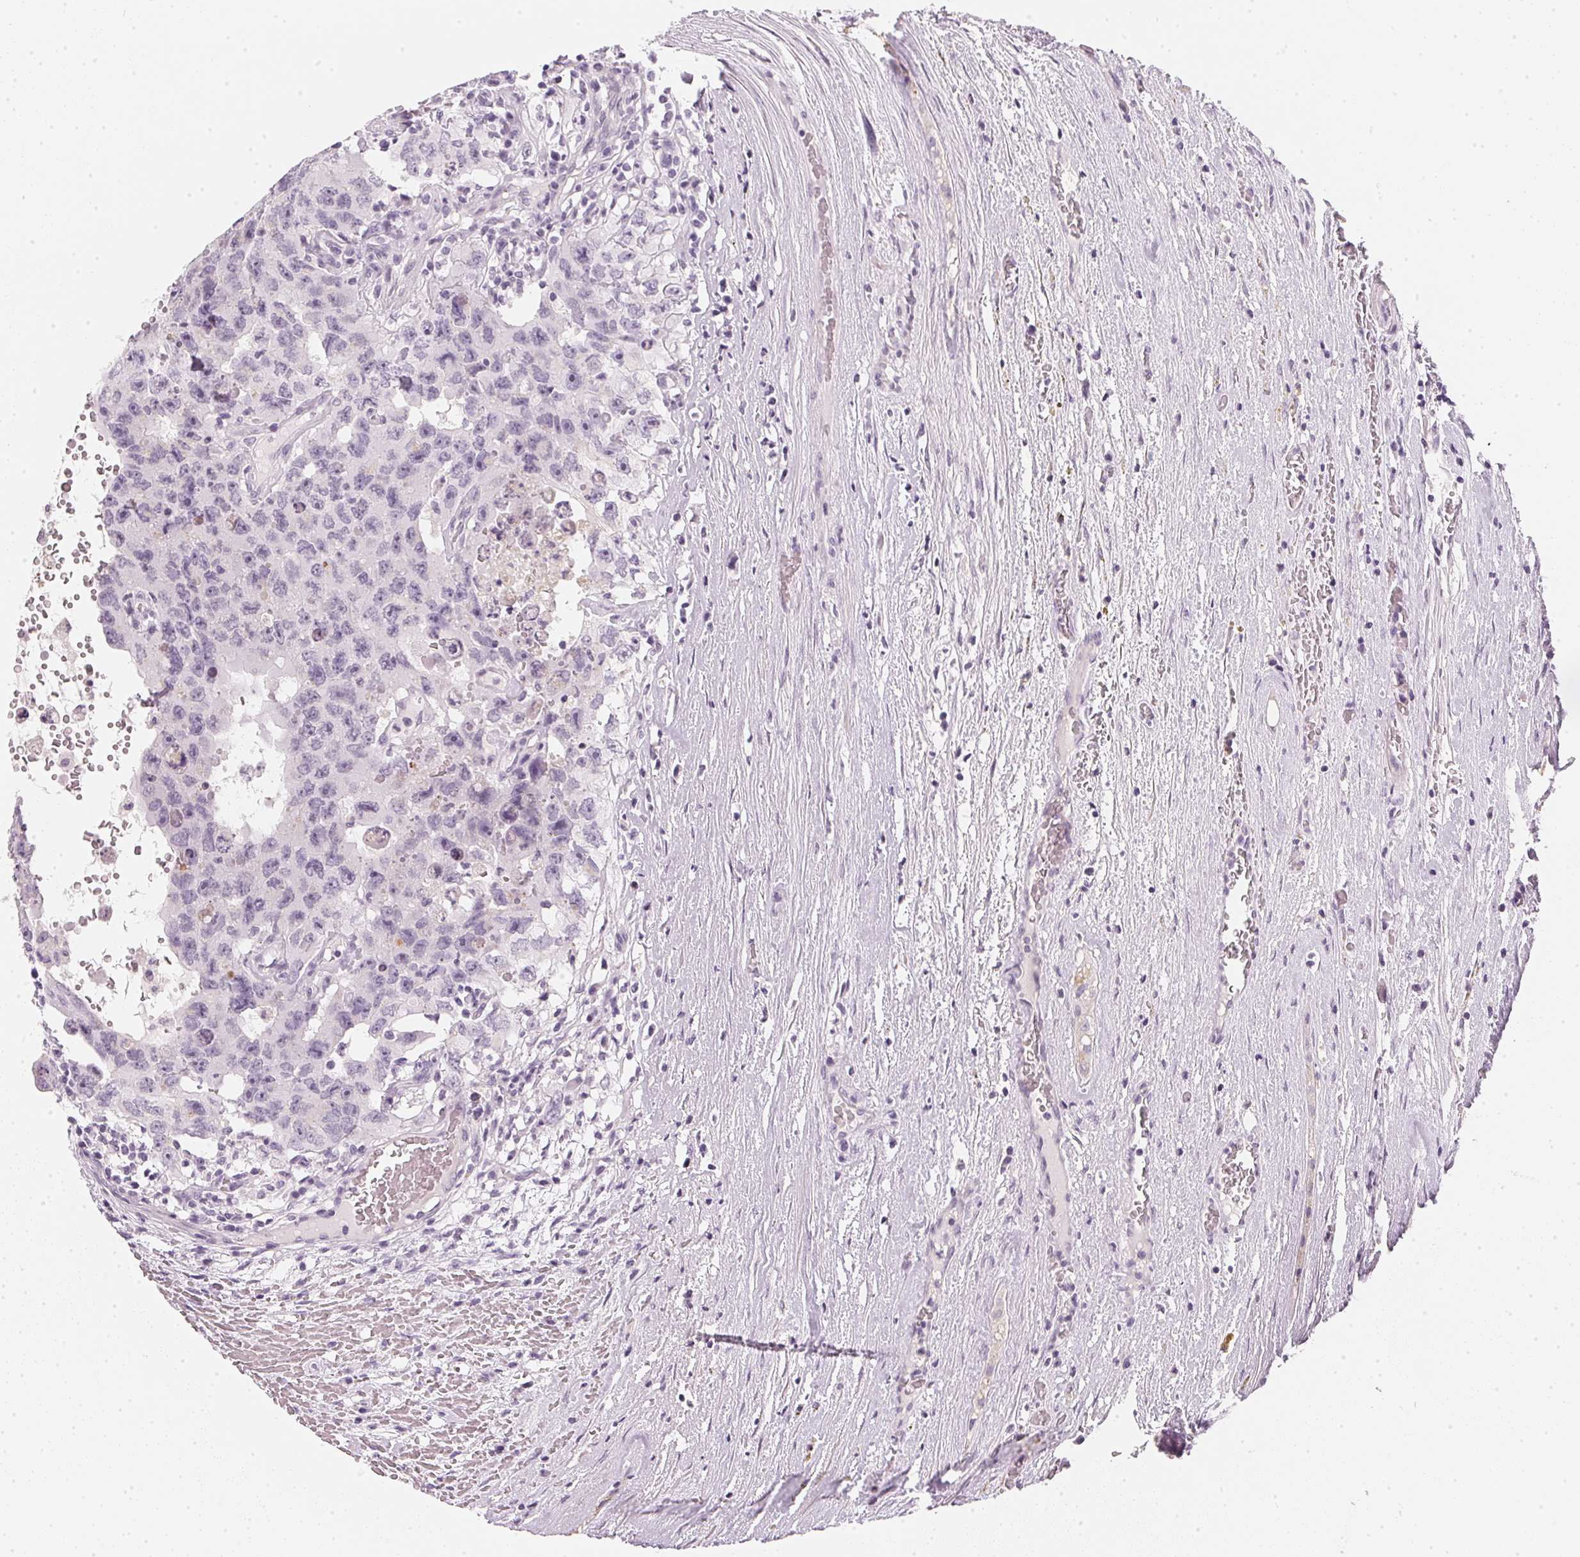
{"staining": {"intensity": "negative", "quantity": "none", "location": "none"}, "tissue": "testis cancer", "cell_type": "Tumor cells", "image_type": "cancer", "snomed": [{"axis": "morphology", "description": "Carcinoma, Embryonal, NOS"}, {"axis": "topography", "description": "Testis"}], "caption": "The micrograph exhibits no significant staining in tumor cells of embryonal carcinoma (testis).", "gene": "CHST4", "patient": {"sex": "male", "age": 26}}